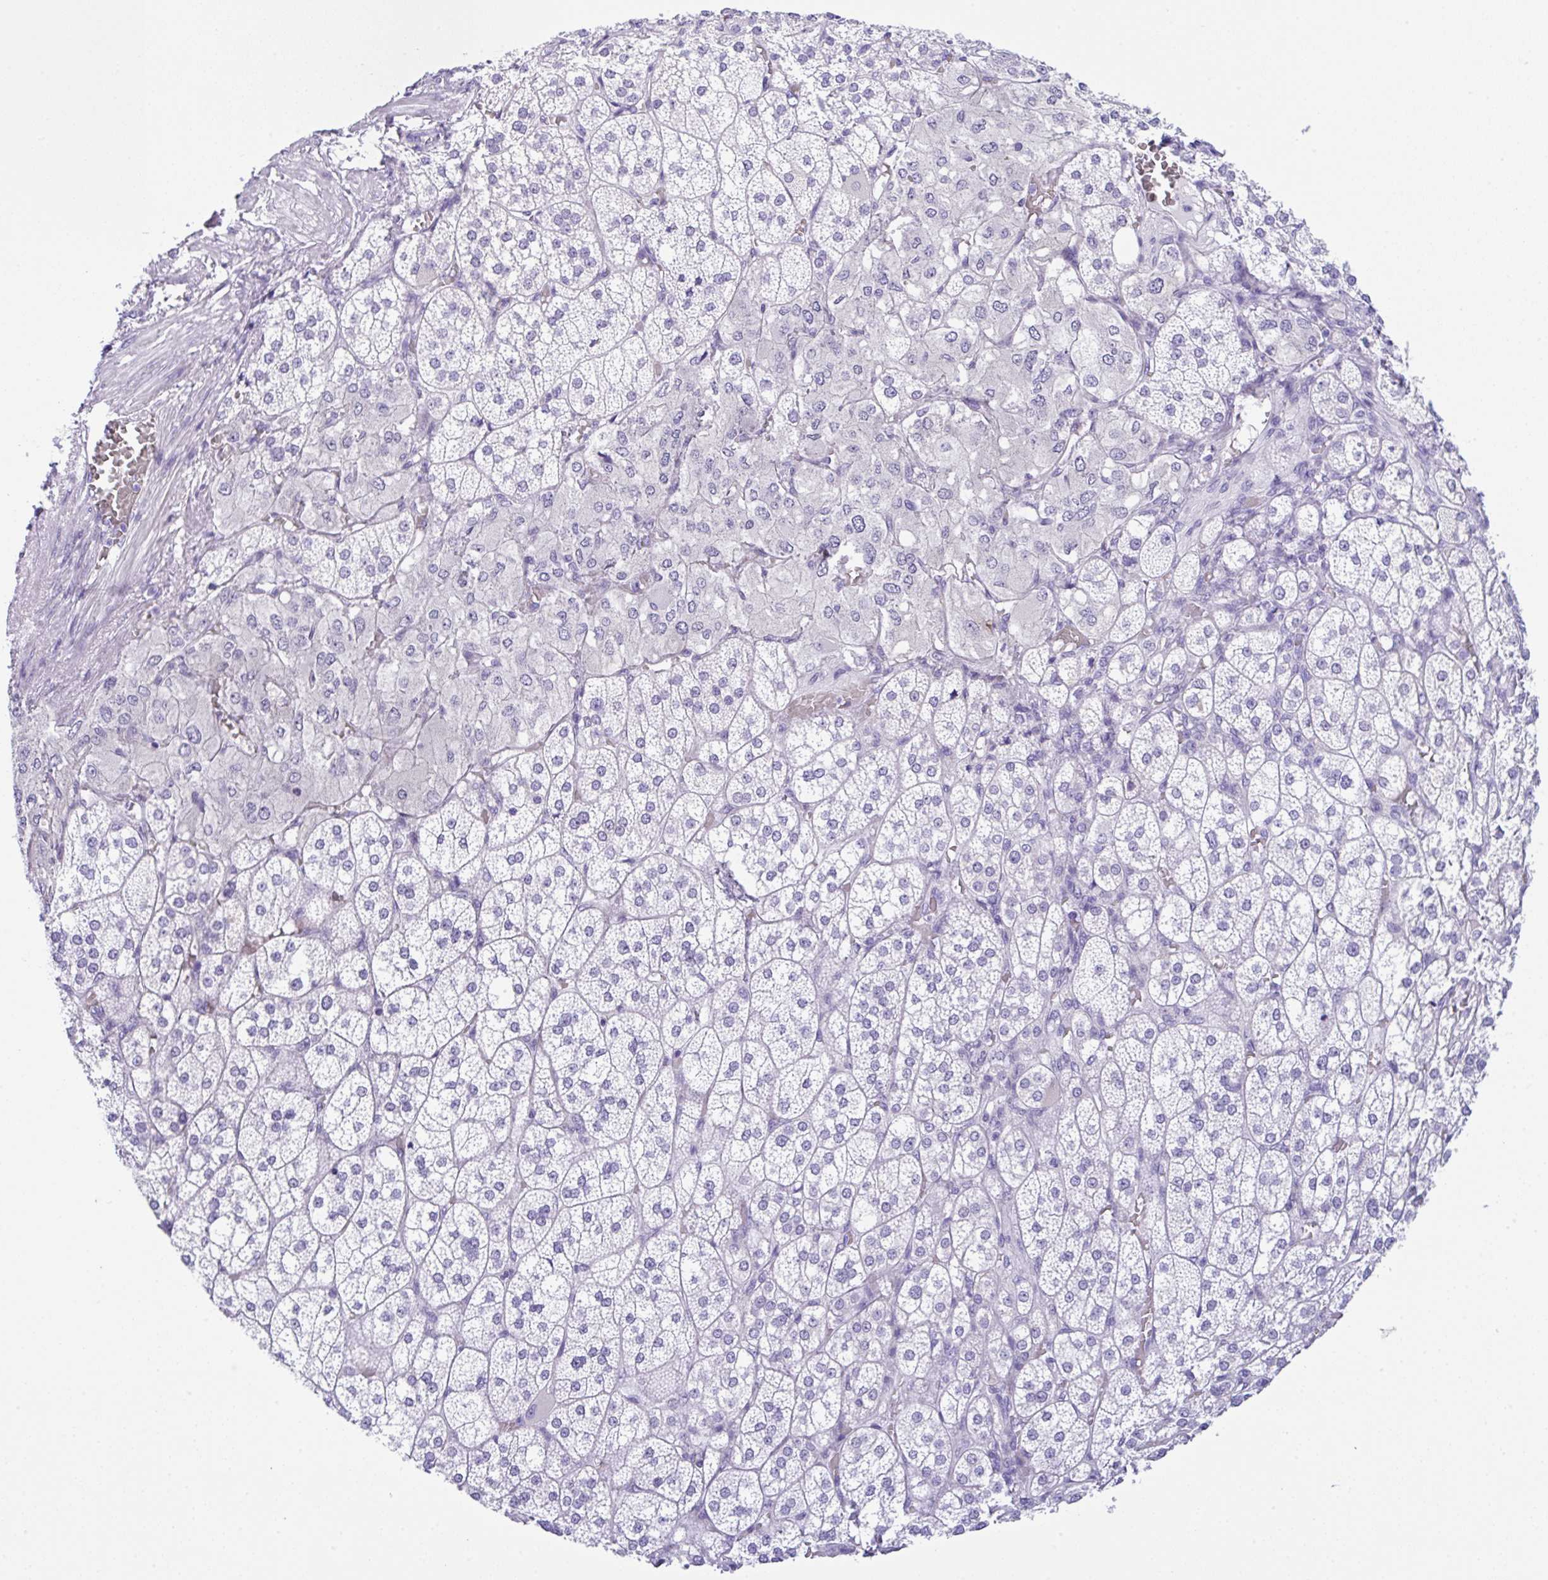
{"staining": {"intensity": "negative", "quantity": "none", "location": "none"}, "tissue": "adrenal gland", "cell_type": "Glandular cells", "image_type": "normal", "snomed": [{"axis": "morphology", "description": "Normal tissue, NOS"}, {"axis": "topography", "description": "Adrenal gland"}], "caption": "Histopathology image shows no significant protein expression in glandular cells of normal adrenal gland.", "gene": "RRM2", "patient": {"sex": "female", "age": 60}}